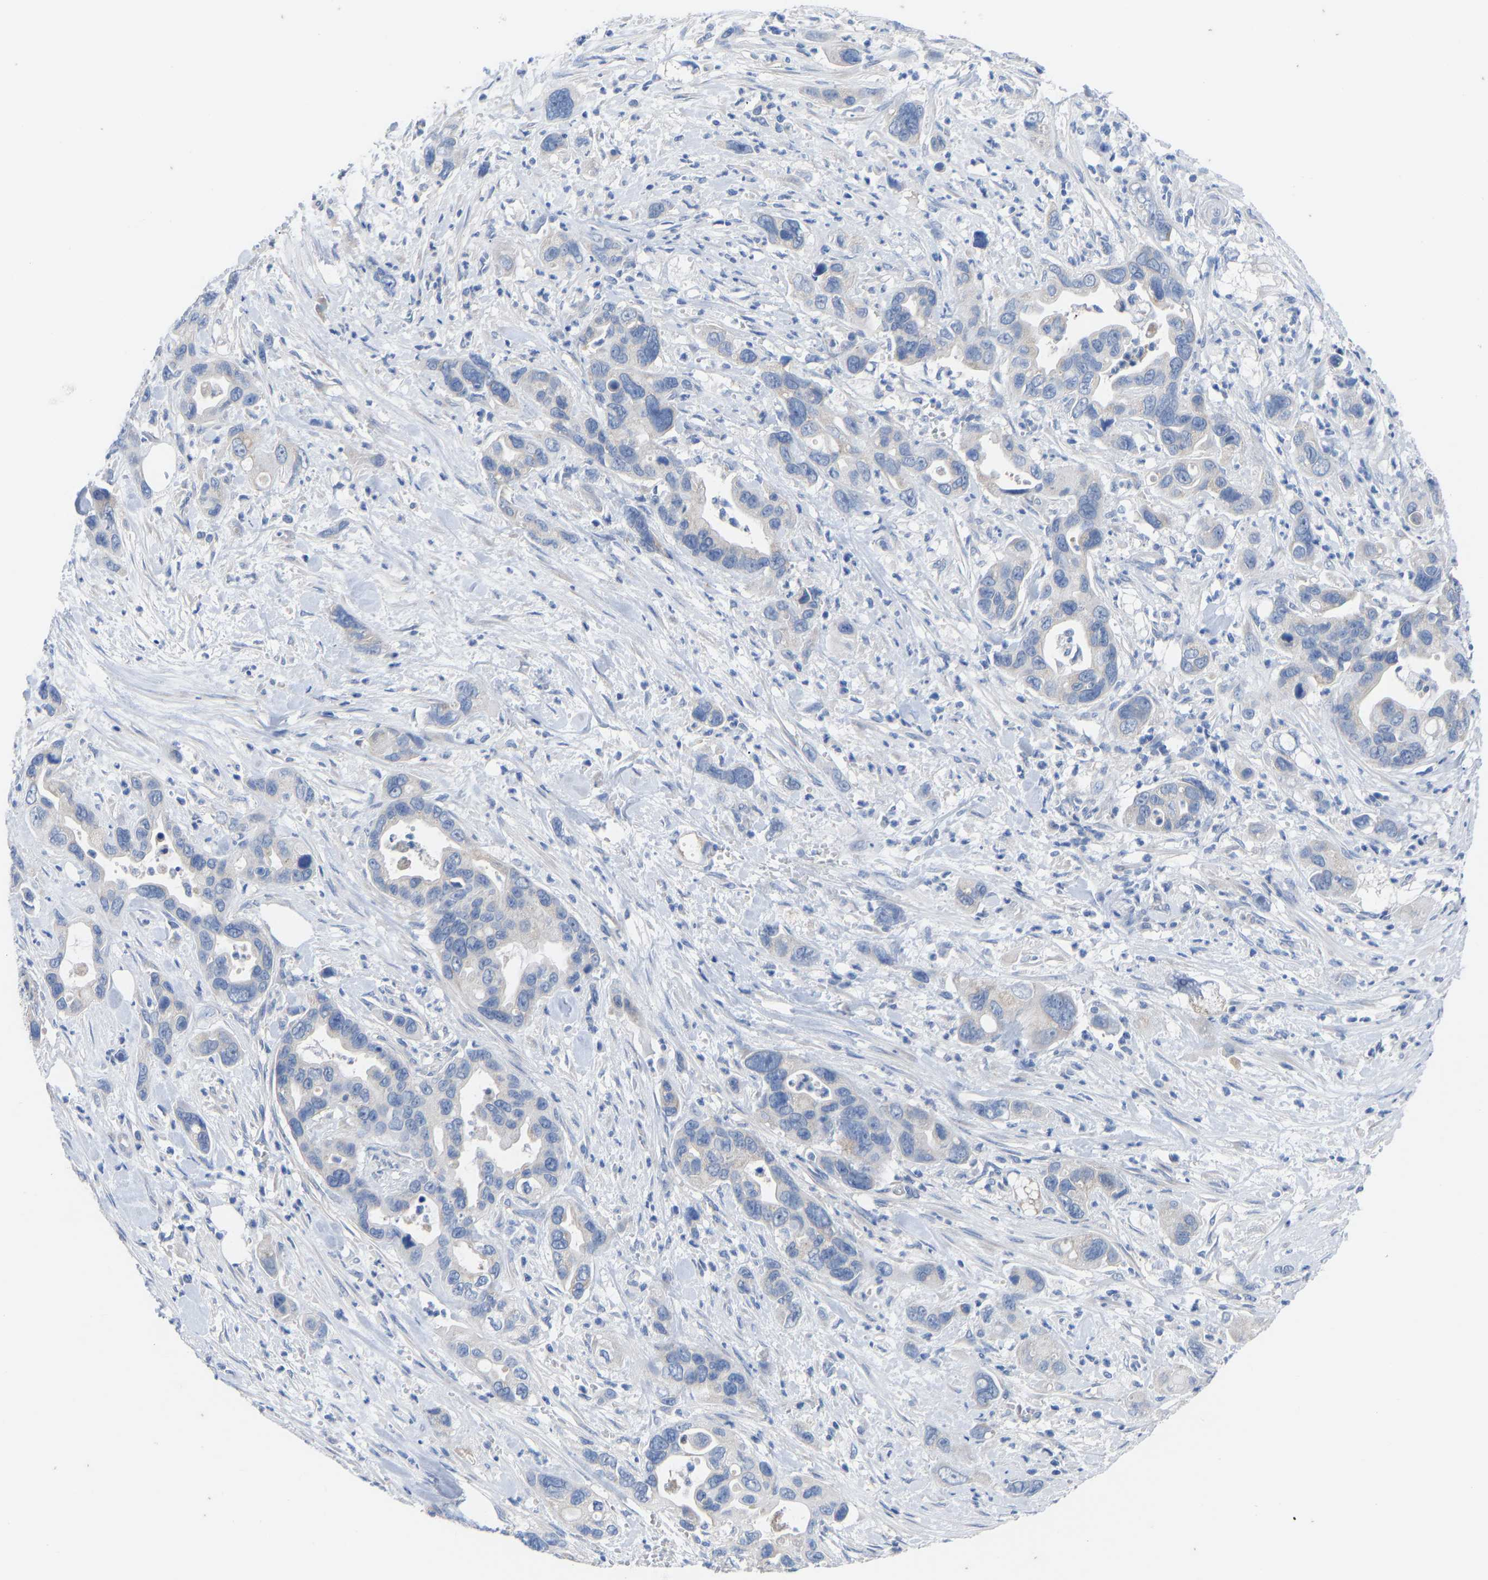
{"staining": {"intensity": "negative", "quantity": "none", "location": "none"}, "tissue": "pancreatic cancer", "cell_type": "Tumor cells", "image_type": "cancer", "snomed": [{"axis": "morphology", "description": "Adenocarcinoma, NOS"}, {"axis": "topography", "description": "Pancreas"}], "caption": "High power microscopy image of an immunohistochemistry (IHC) micrograph of pancreatic cancer (adenocarcinoma), revealing no significant positivity in tumor cells.", "gene": "OLIG2", "patient": {"sex": "female", "age": 70}}